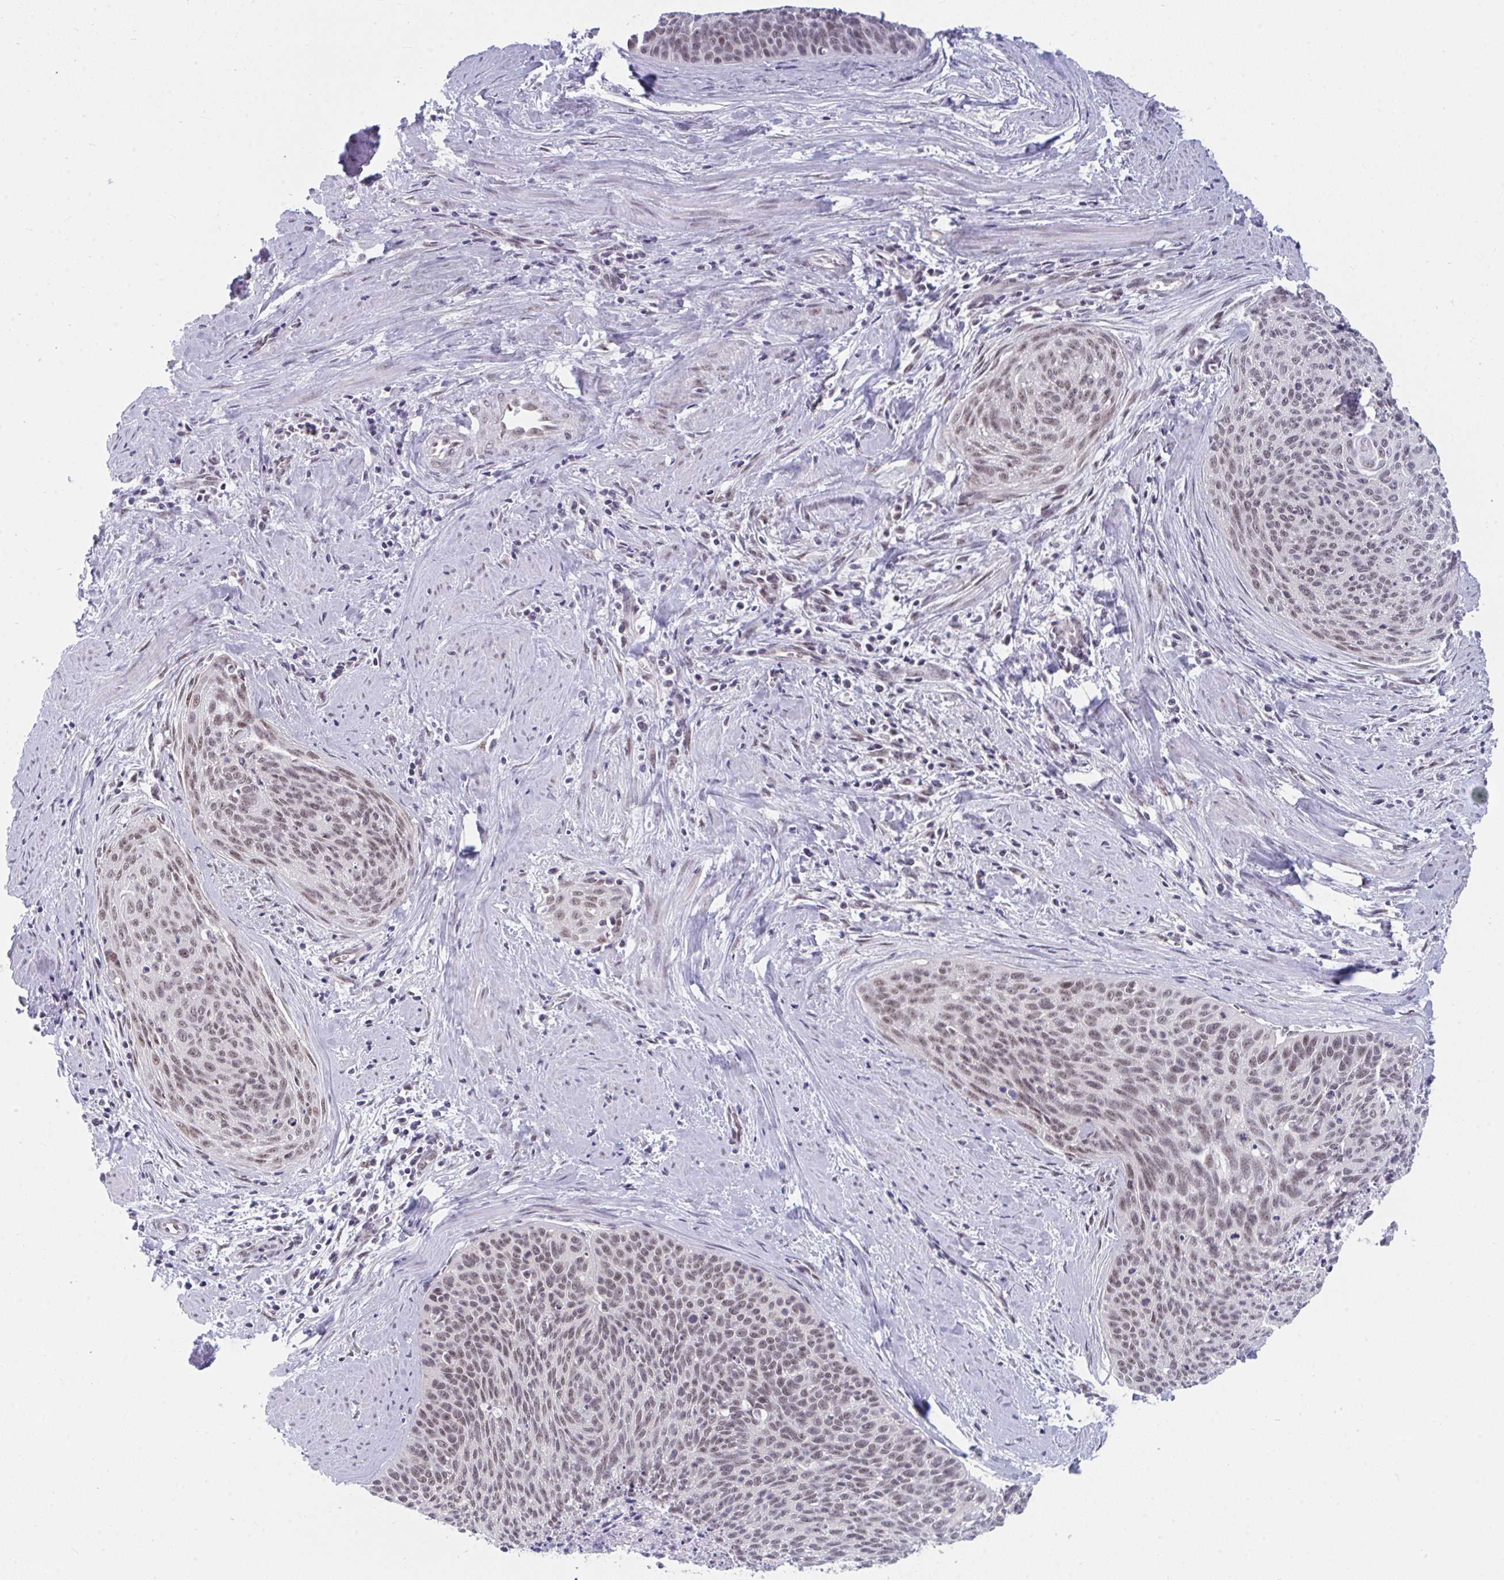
{"staining": {"intensity": "weak", "quantity": ">75%", "location": "nuclear"}, "tissue": "cervical cancer", "cell_type": "Tumor cells", "image_type": "cancer", "snomed": [{"axis": "morphology", "description": "Squamous cell carcinoma, NOS"}, {"axis": "topography", "description": "Cervix"}], "caption": "High-power microscopy captured an immunohistochemistry (IHC) histopathology image of cervical cancer, revealing weak nuclear staining in approximately >75% of tumor cells.", "gene": "PRR14", "patient": {"sex": "female", "age": 55}}